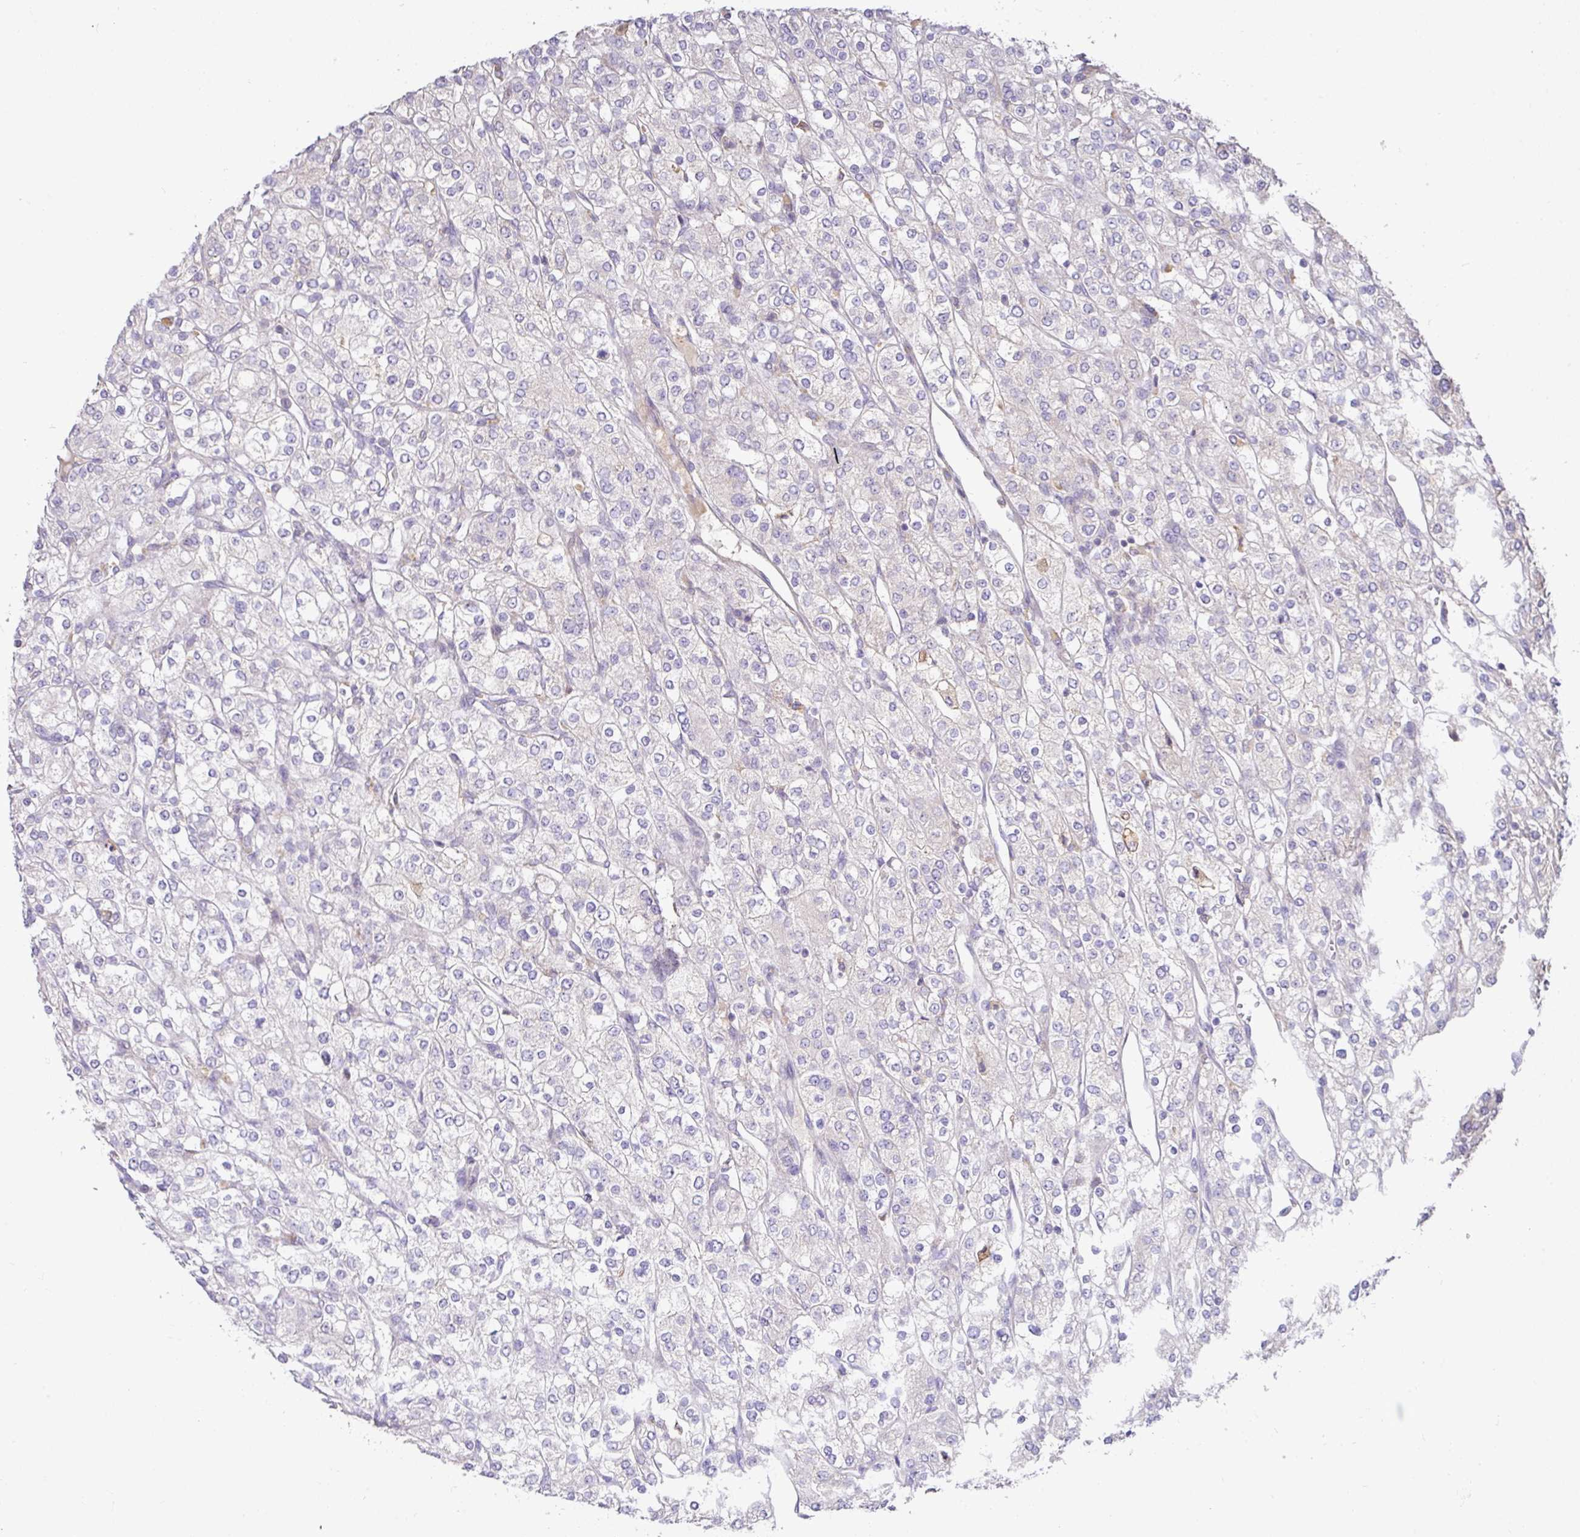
{"staining": {"intensity": "negative", "quantity": "none", "location": "none"}, "tissue": "renal cancer", "cell_type": "Tumor cells", "image_type": "cancer", "snomed": [{"axis": "morphology", "description": "Adenocarcinoma, NOS"}, {"axis": "topography", "description": "Kidney"}], "caption": "Protein analysis of renal cancer (adenocarcinoma) reveals no significant expression in tumor cells.", "gene": "GCNT7", "patient": {"sex": "male", "age": 80}}